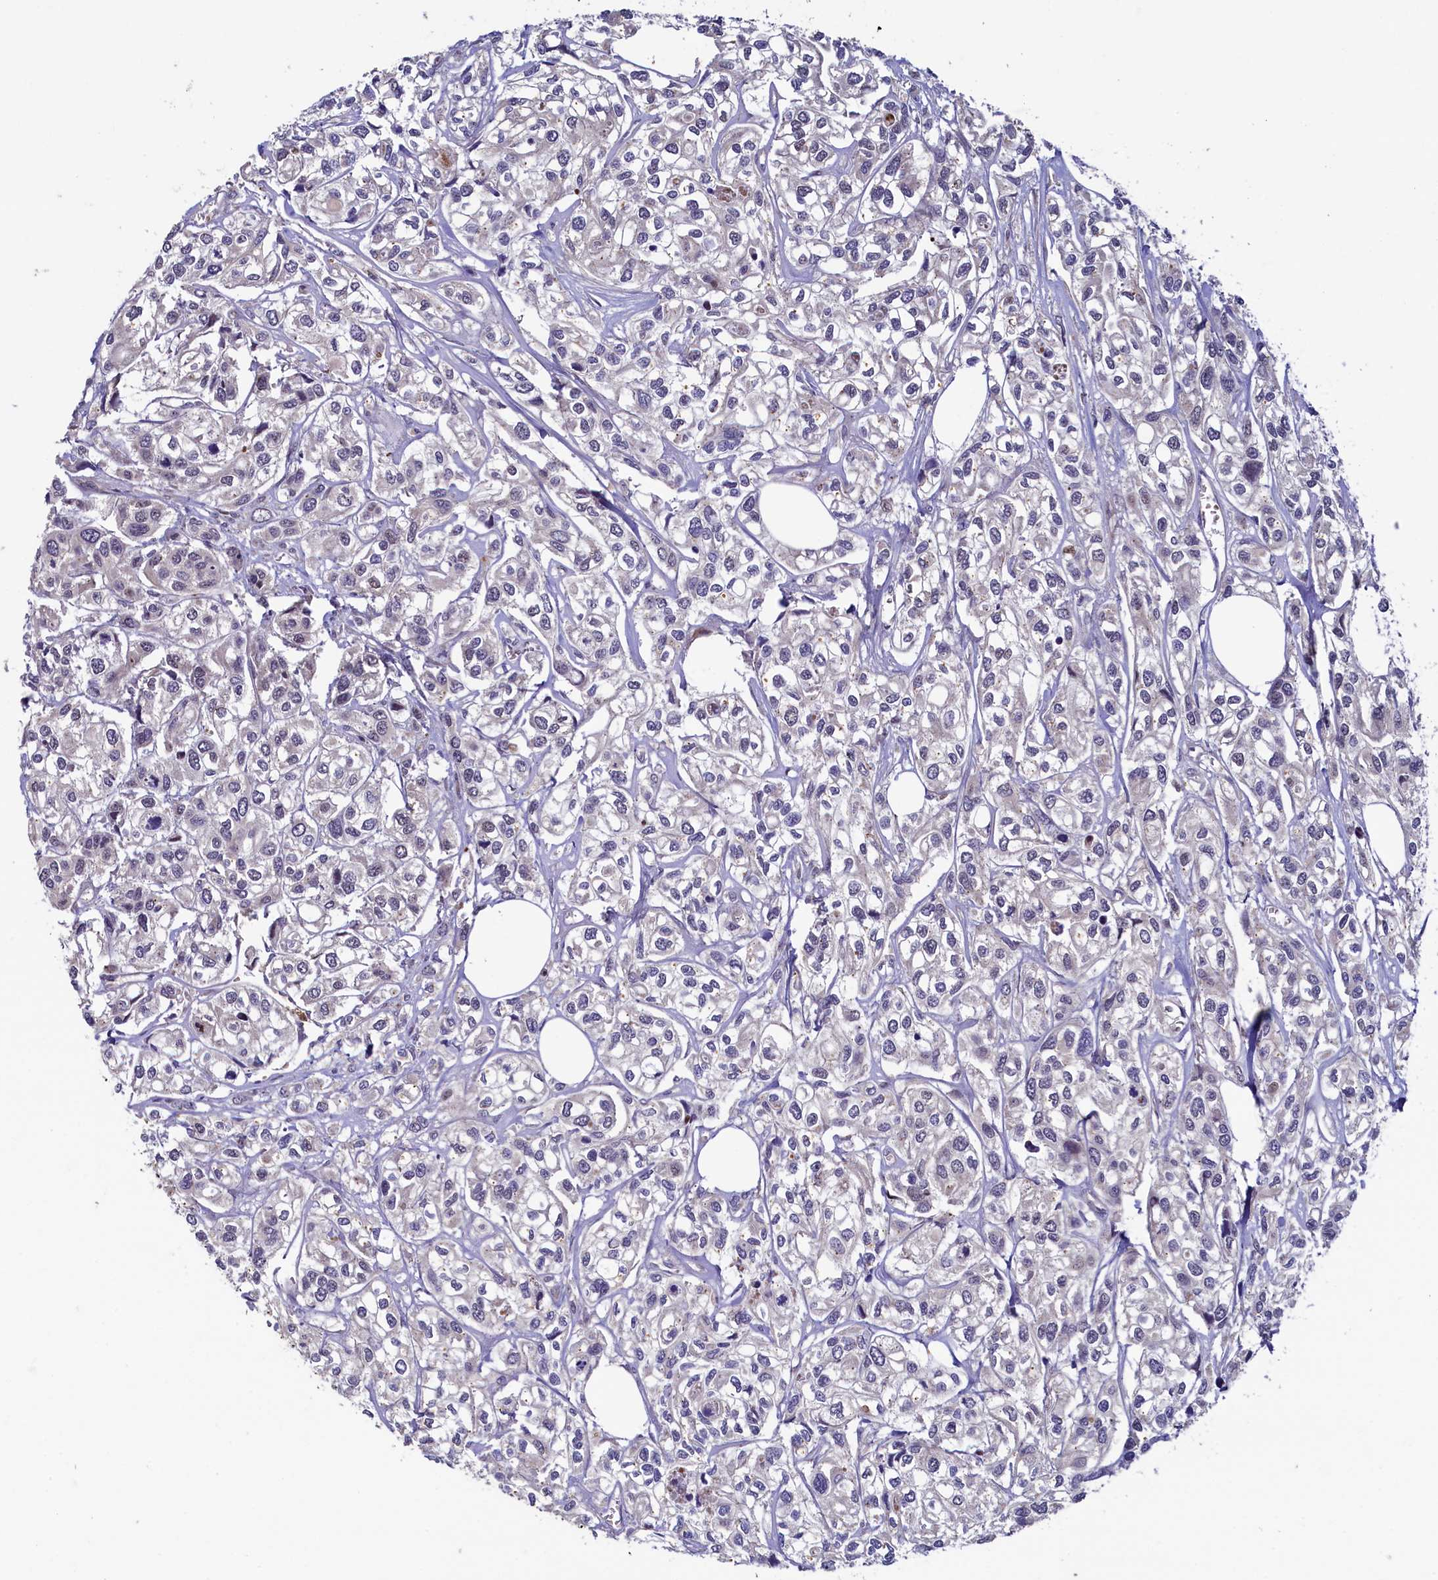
{"staining": {"intensity": "weak", "quantity": "<25%", "location": "cytoplasmic/membranous,nuclear"}, "tissue": "urothelial cancer", "cell_type": "Tumor cells", "image_type": "cancer", "snomed": [{"axis": "morphology", "description": "Urothelial carcinoma, High grade"}, {"axis": "topography", "description": "Urinary bladder"}], "caption": "Immunohistochemical staining of human urothelial cancer shows no significant staining in tumor cells.", "gene": "PIK3C3", "patient": {"sex": "male", "age": 67}}